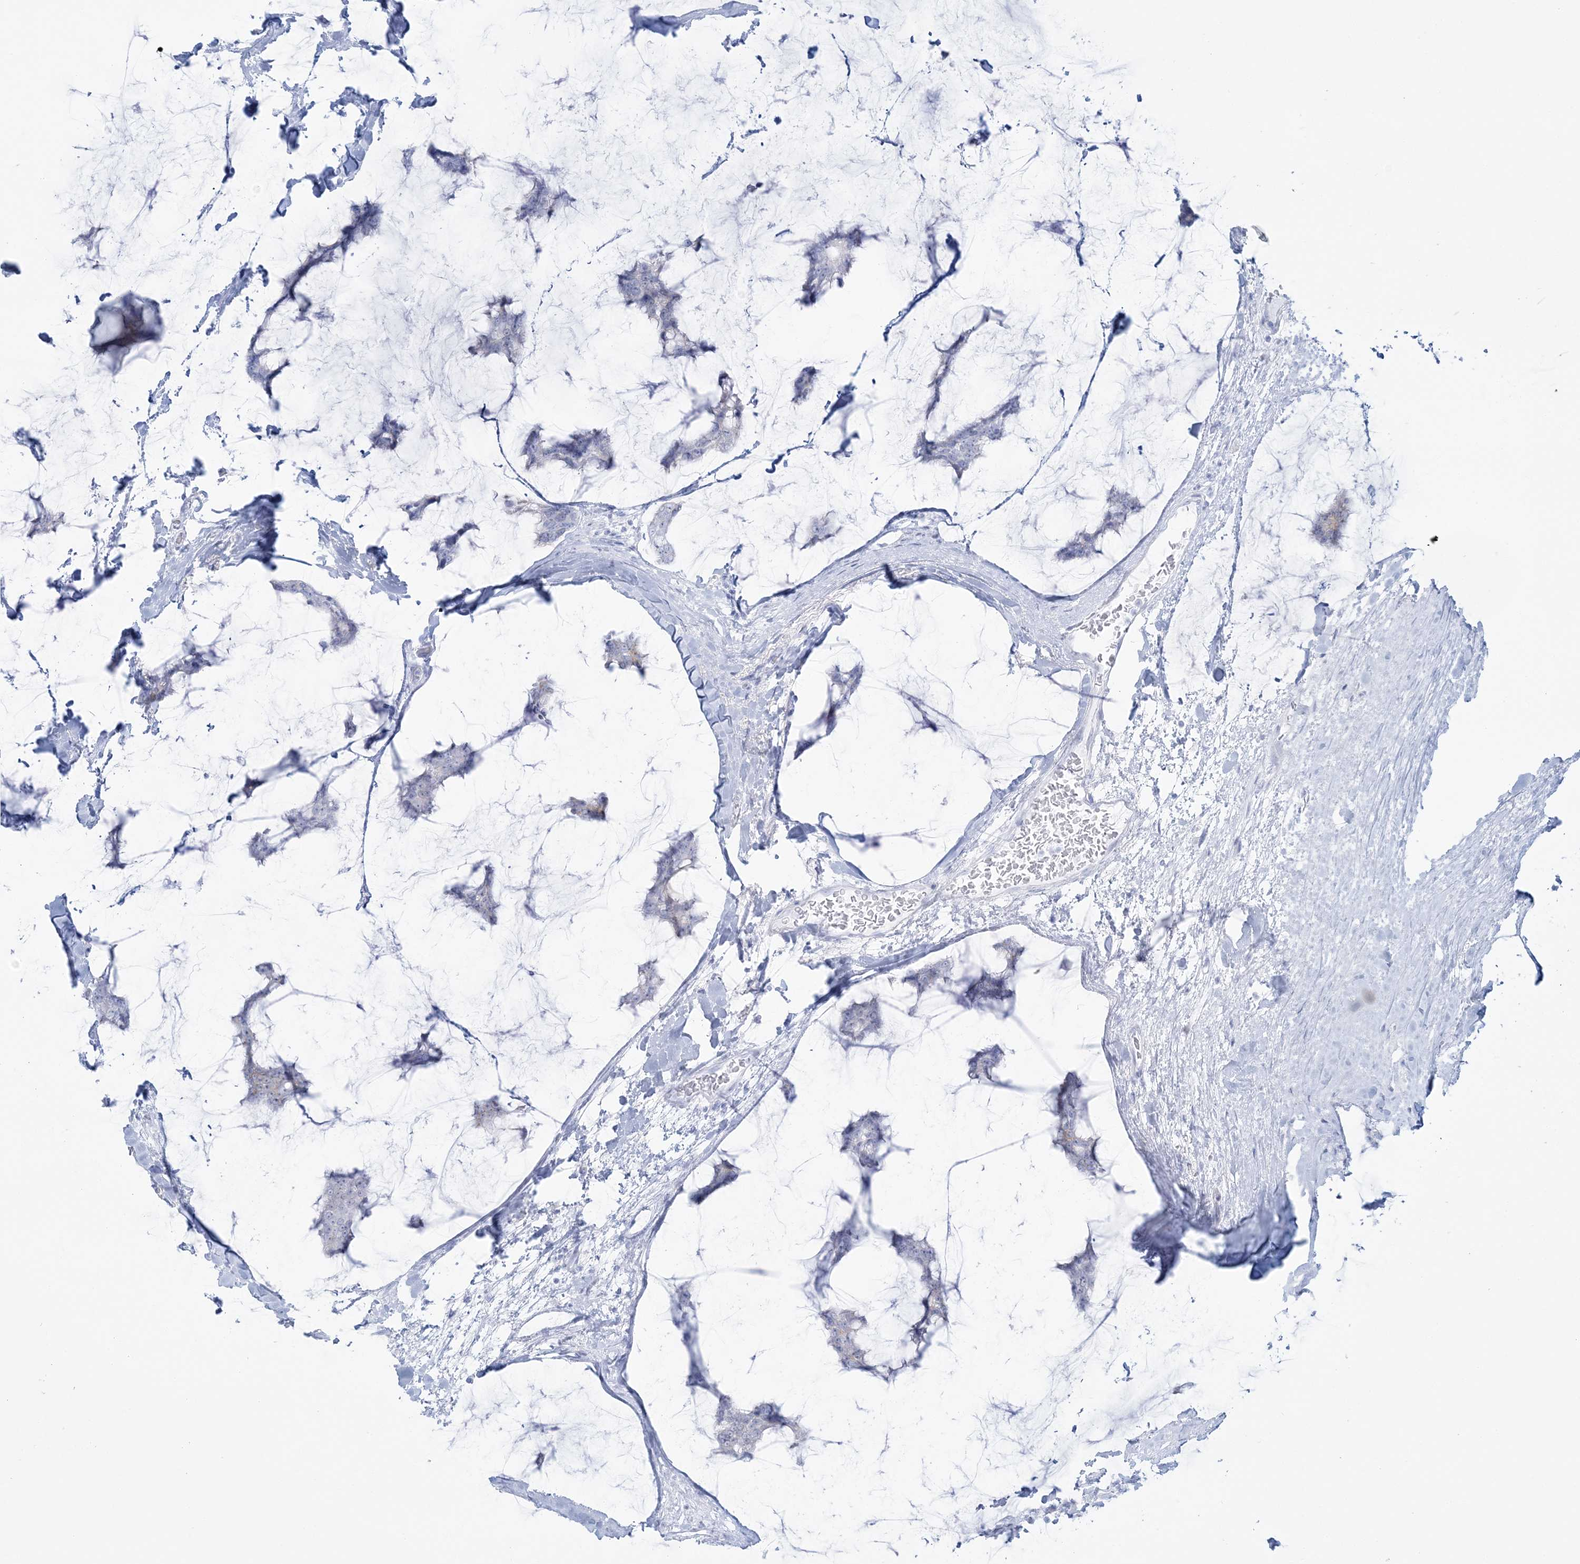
{"staining": {"intensity": "negative", "quantity": "none", "location": "none"}, "tissue": "breast cancer", "cell_type": "Tumor cells", "image_type": "cancer", "snomed": [{"axis": "morphology", "description": "Duct carcinoma"}, {"axis": "topography", "description": "Breast"}], "caption": "Infiltrating ductal carcinoma (breast) was stained to show a protein in brown. There is no significant staining in tumor cells. (Stains: DAB (3,3'-diaminobenzidine) IHC with hematoxylin counter stain, Microscopy: brightfield microscopy at high magnification).", "gene": "ADGB", "patient": {"sex": "female", "age": 93}}